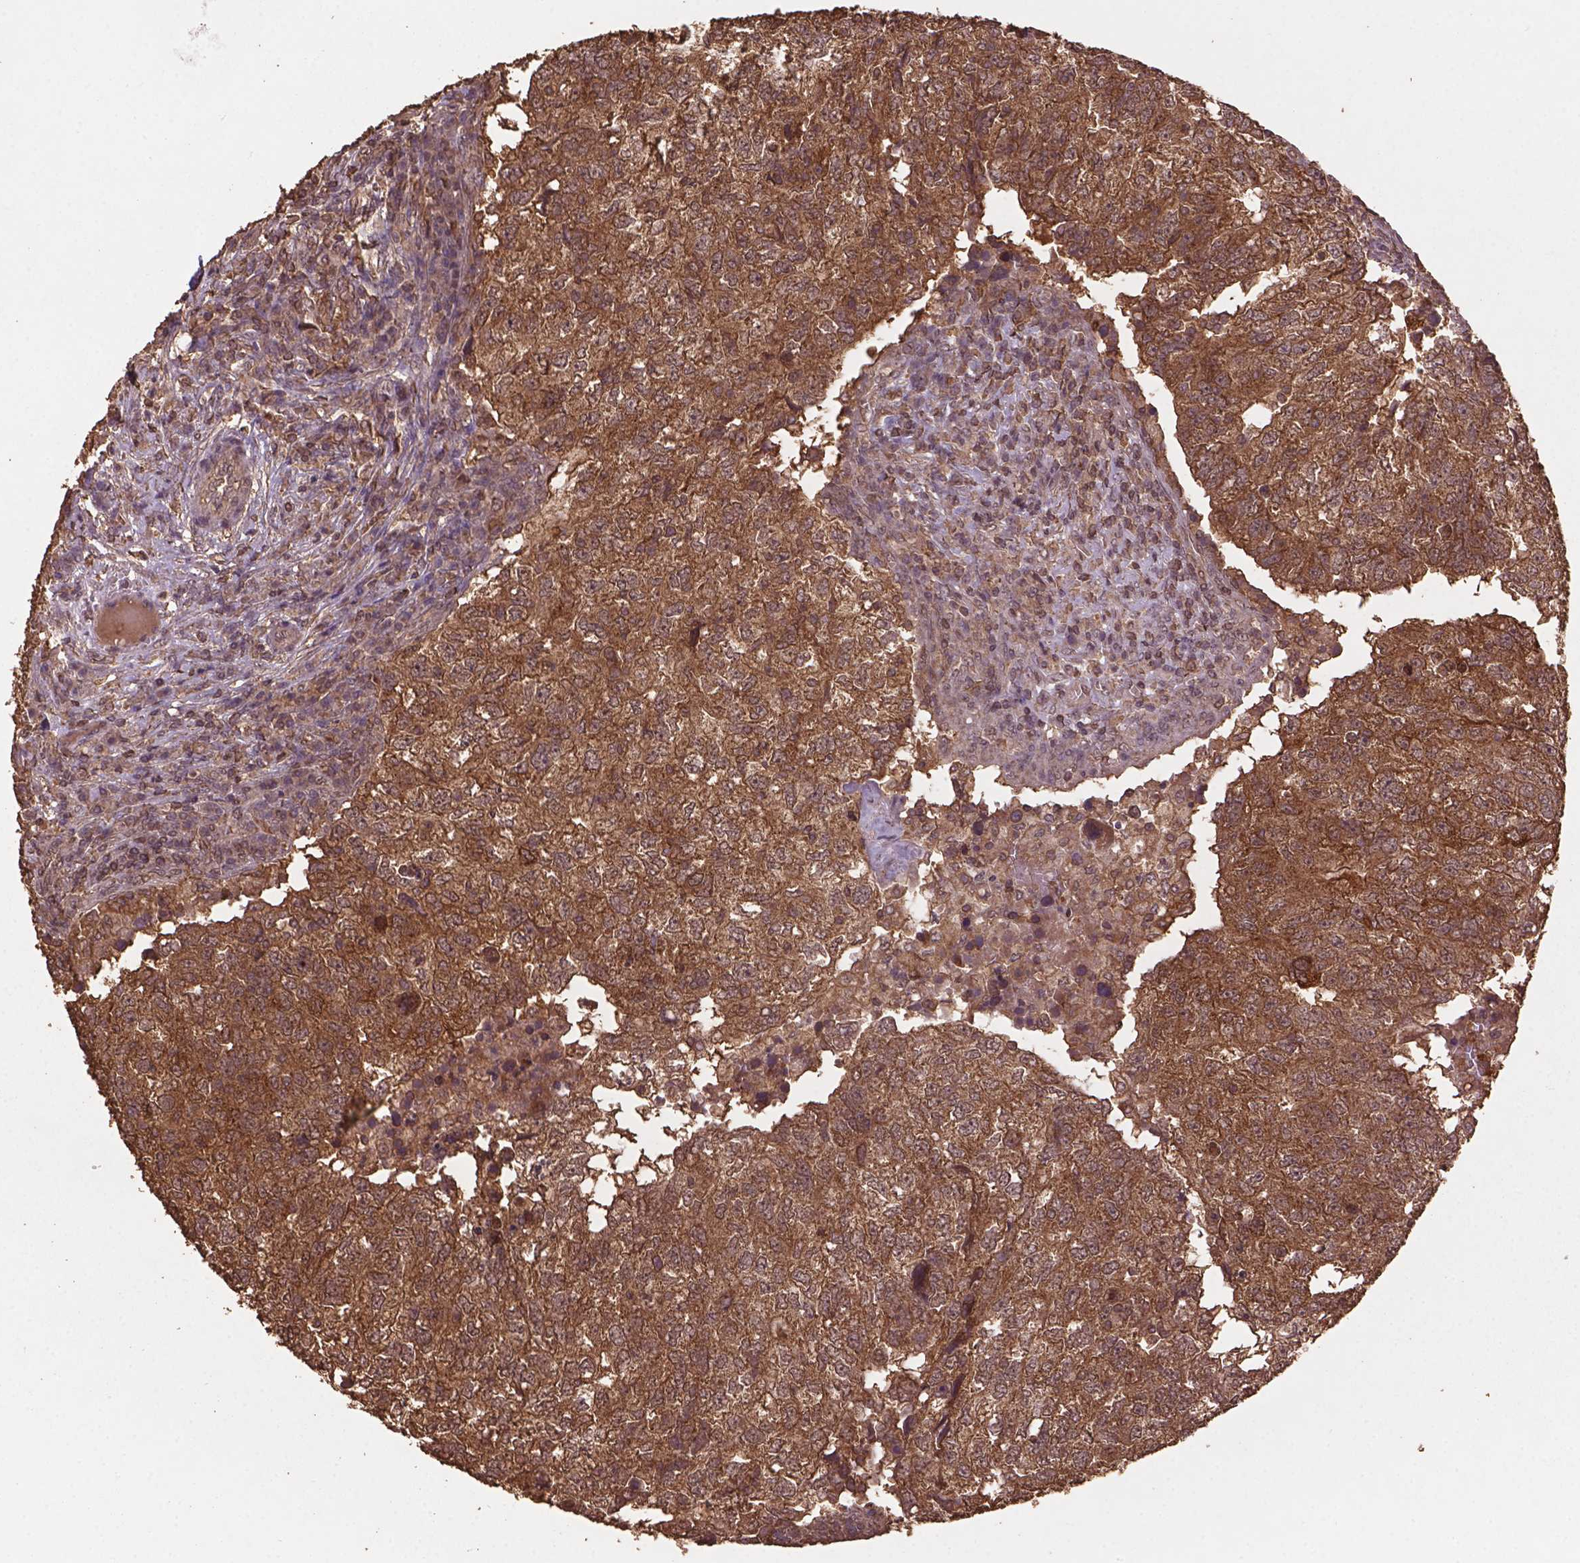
{"staining": {"intensity": "moderate", "quantity": ">75%", "location": "cytoplasmic/membranous"}, "tissue": "breast cancer", "cell_type": "Tumor cells", "image_type": "cancer", "snomed": [{"axis": "morphology", "description": "Duct carcinoma"}, {"axis": "topography", "description": "Breast"}], "caption": "Immunohistochemical staining of breast cancer (invasive ductal carcinoma) reveals medium levels of moderate cytoplasmic/membranous protein staining in about >75% of tumor cells.", "gene": "BABAM1", "patient": {"sex": "female", "age": 30}}